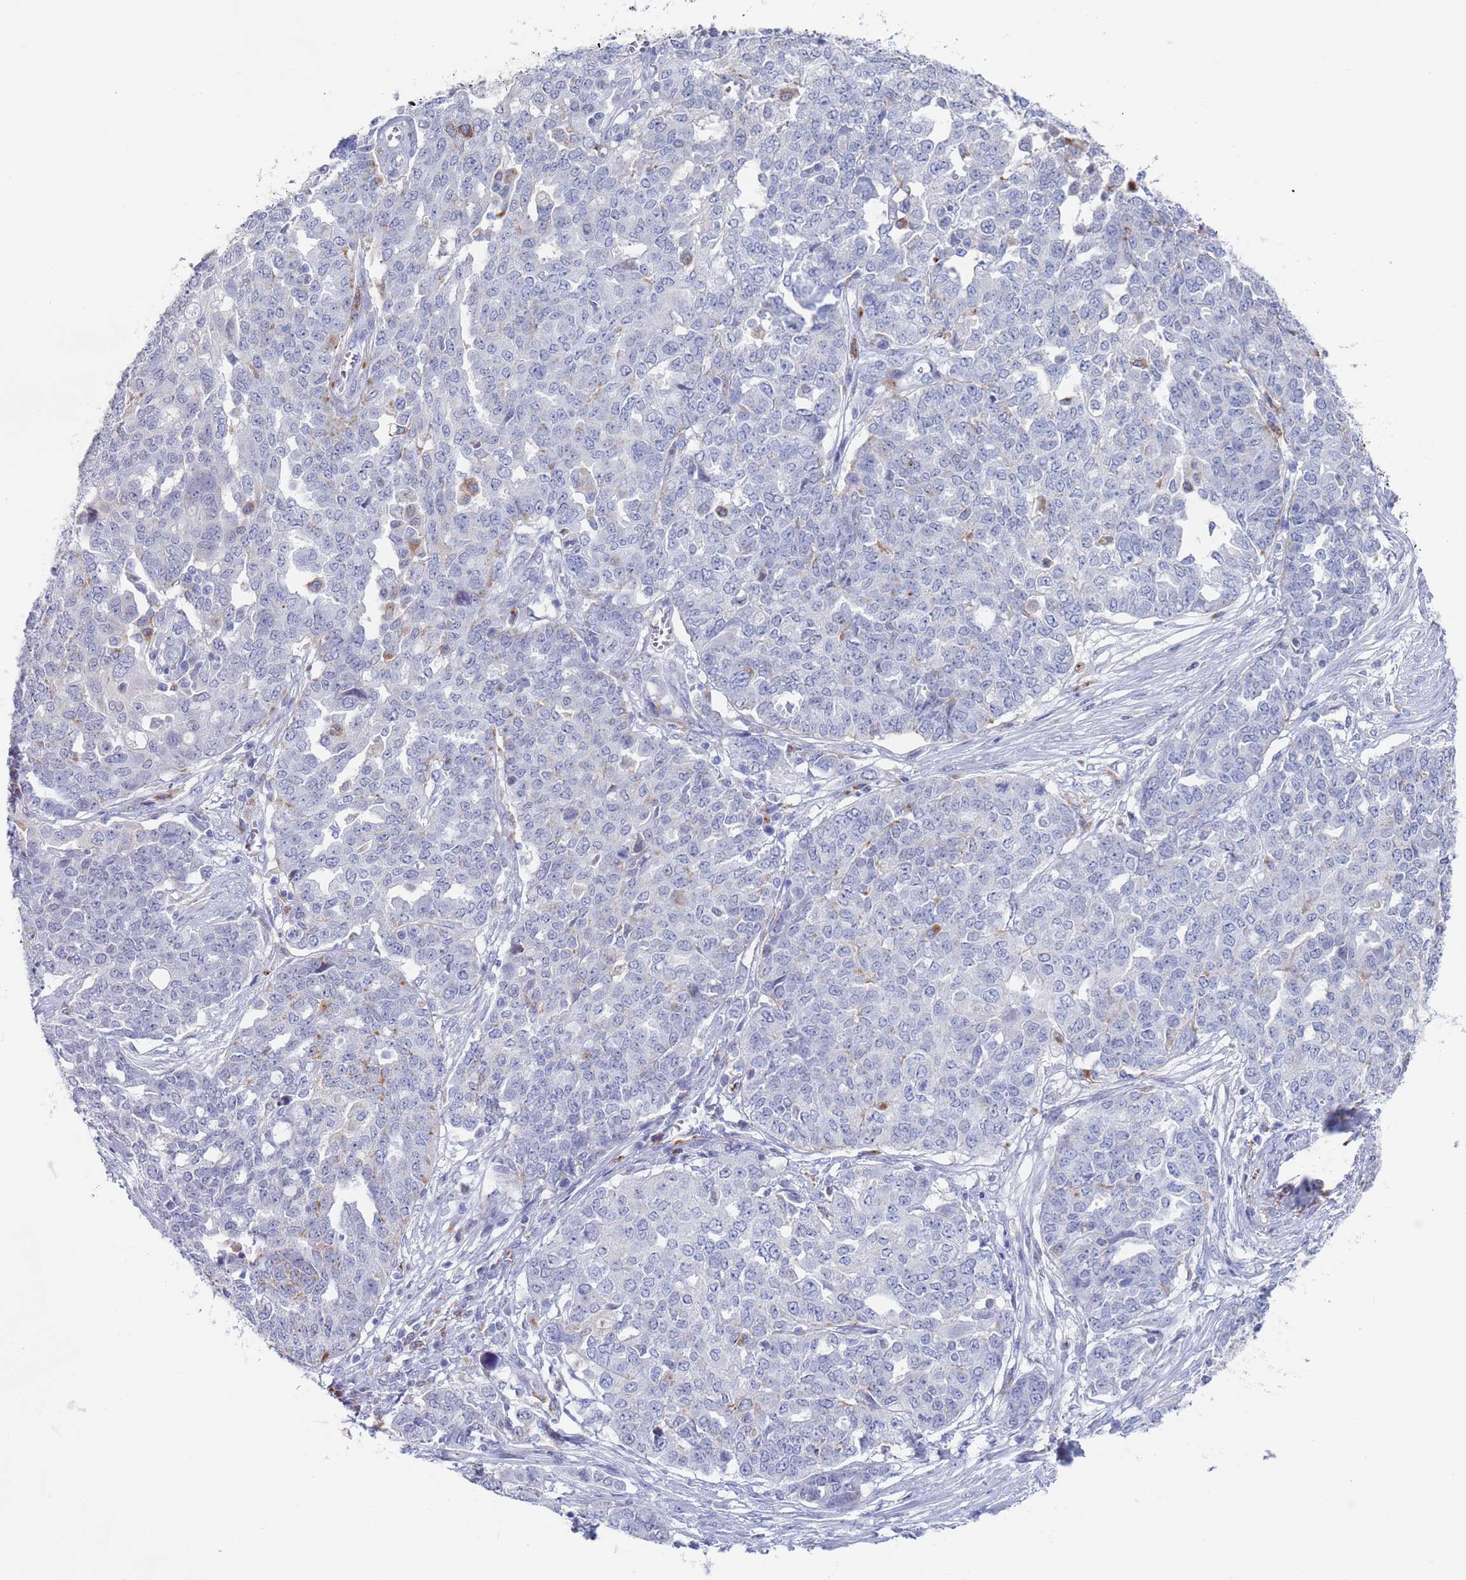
{"staining": {"intensity": "negative", "quantity": "none", "location": "none"}, "tissue": "ovarian cancer", "cell_type": "Tumor cells", "image_type": "cancer", "snomed": [{"axis": "morphology", "description": "Cystadenocarcinoma, serous, NOS"}, {"axis": "topography", "description": "Soft tissue"}, {"axis": "topography", "description": "Ovary"}], "caption": "Ovarian serous cystadenocarcinoma was stained to show a protein in brown. There is no significant expression in tumor cells. The staining was performed using DAB (3,3'-diaminobenzidine) to visualize the protein expression in brown, while the nuclei were stained in blue with hematoxylin (Magnification: 20x).", "gene": "FUCA1", "patient": {"sex": "female", "age": 57}}